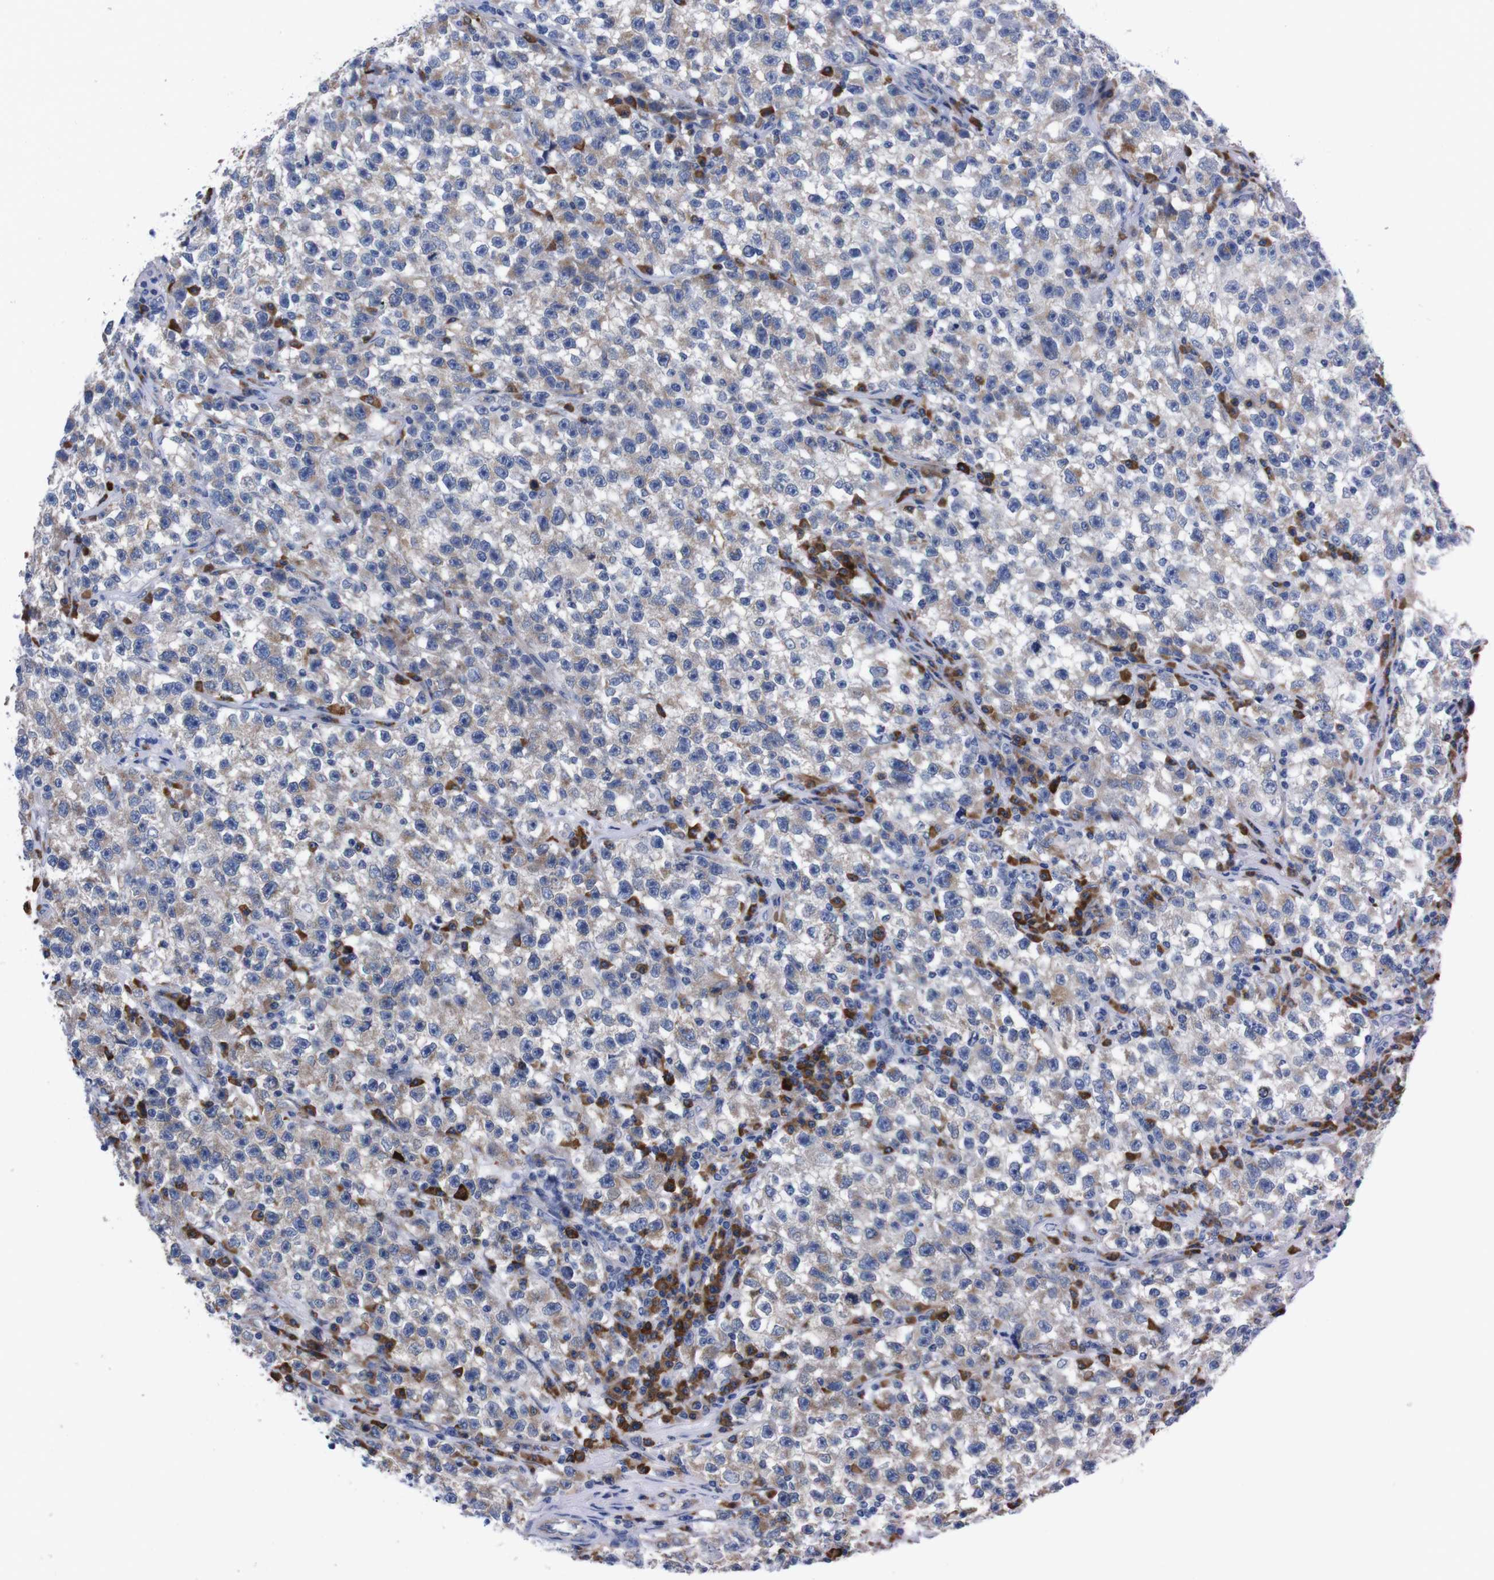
{"staining": {"intensity": "weak", "quantity": ">75%", "location": "cytoplasmic/membranous"}, "tissue": "testis cancer", "cell_type": "Tumor cells", "image_type": "cancer", "snomed": [{"axis": "morphology", "description": "Seminoma, NOS"}, {"axis": "topography", "description": "Testis"}], "caption": "Immunohistochemistry (IHC) (DAB (3,3'-diaminobenzidine)) staining of seminoma (testis) displays weak cytoplasmic/membranous protein expression in approximately >75% of tumor cells.", "gene": "NEBL", "patient": {"sex": "male", "age": 22}}